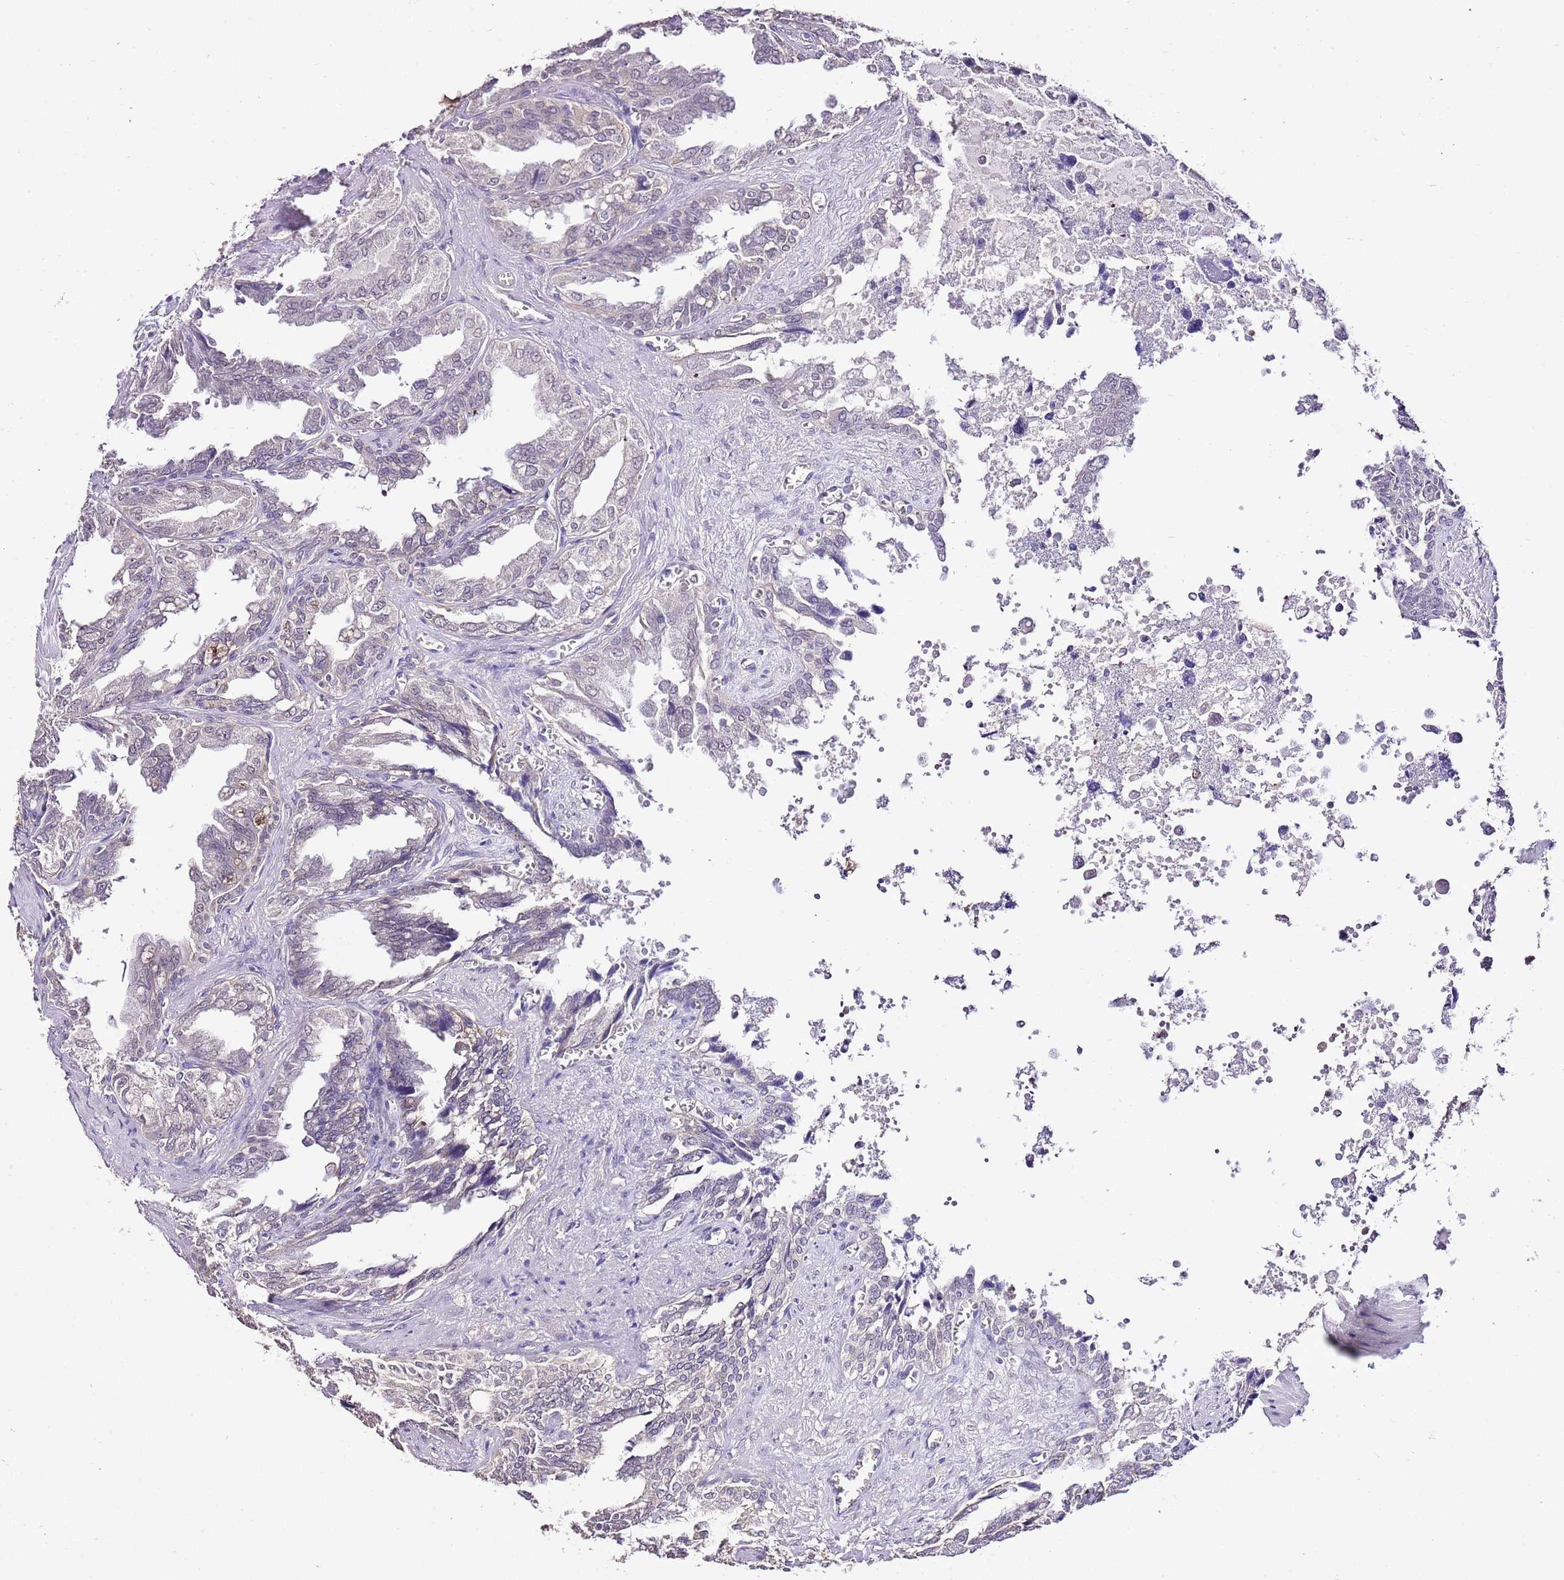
{"staining": {"intensity": "weak", "quantity": "25%-75%", "location": "nuclear"}, "tissue": "seminal vesicle", "cell_type": "Glandular cells", "image_type": "normal", "snomed": [{"axis": "morphology", "description": "Normal tissue, NOS"}, {"axis": "topography", "description": "Seminal veicle"}], "caption": "This is a photomicrograph of immunohistochemistry staining of unremarkable seminal vesicle, which shows weak positivity in the nuclear of glandular cells.", "gene": "IZUMO4", "patient": {"sex": "male", "age": 67}}